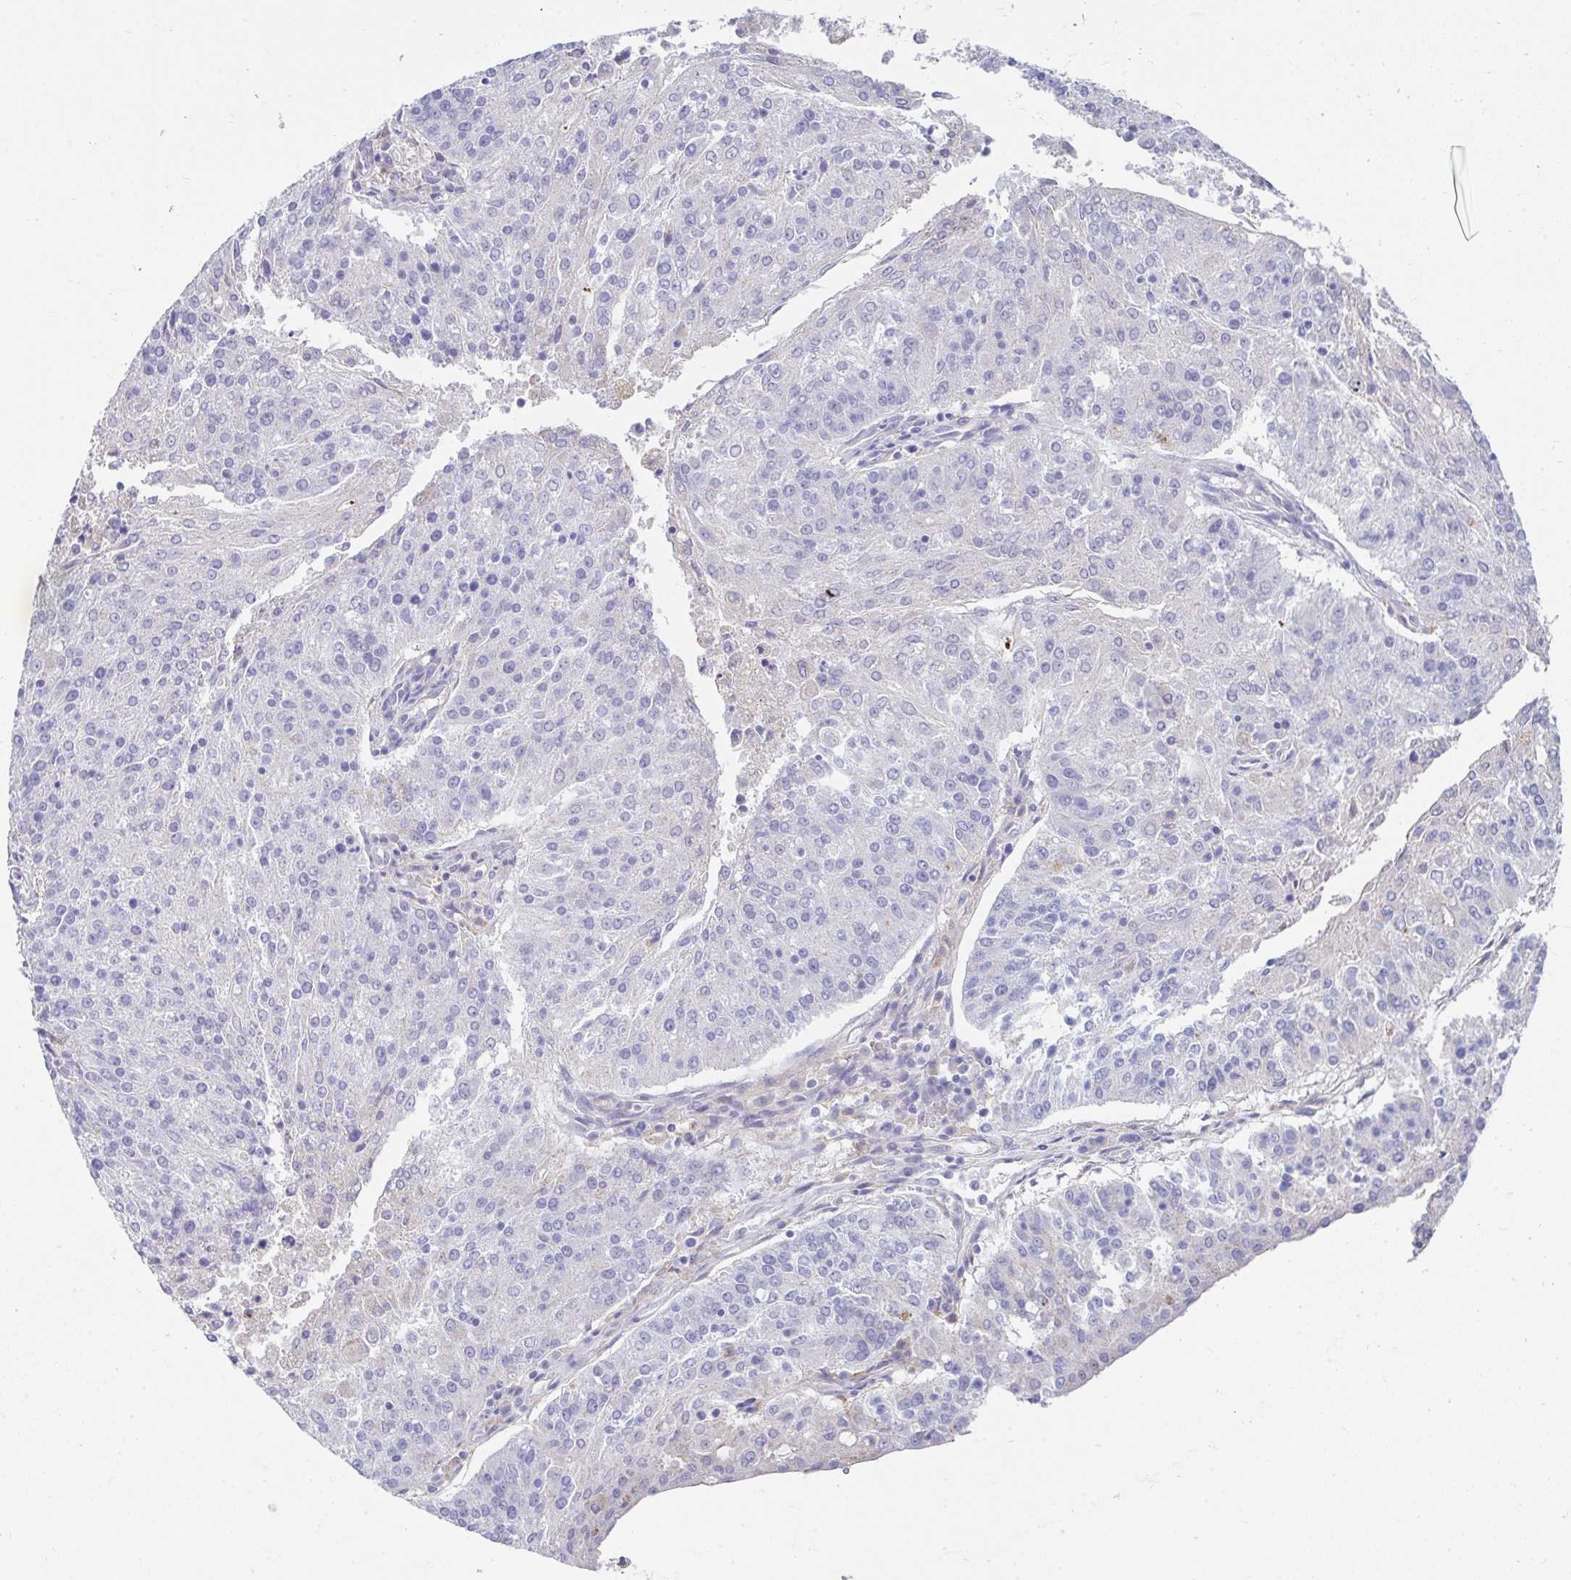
{"staining": {"intensity": "negative", "quantity": "none", "location": "none"}, "tissue": "endometrial cancer", "cell_type": "Tumor cells", "image_type": "cancer", "snomed": [{"axis": "morphology", "description": "Adenocarcinoma, NOS"}, {"axis": "topography", "description": "Endometrium"}], "caption": "There is no significant positivity in tumor cells of endometrial cancer. (DAB IHC with hematoxylin counter stain).", "gene": "ZNF33A", "patient": {"sex": "female", "age": 82}}